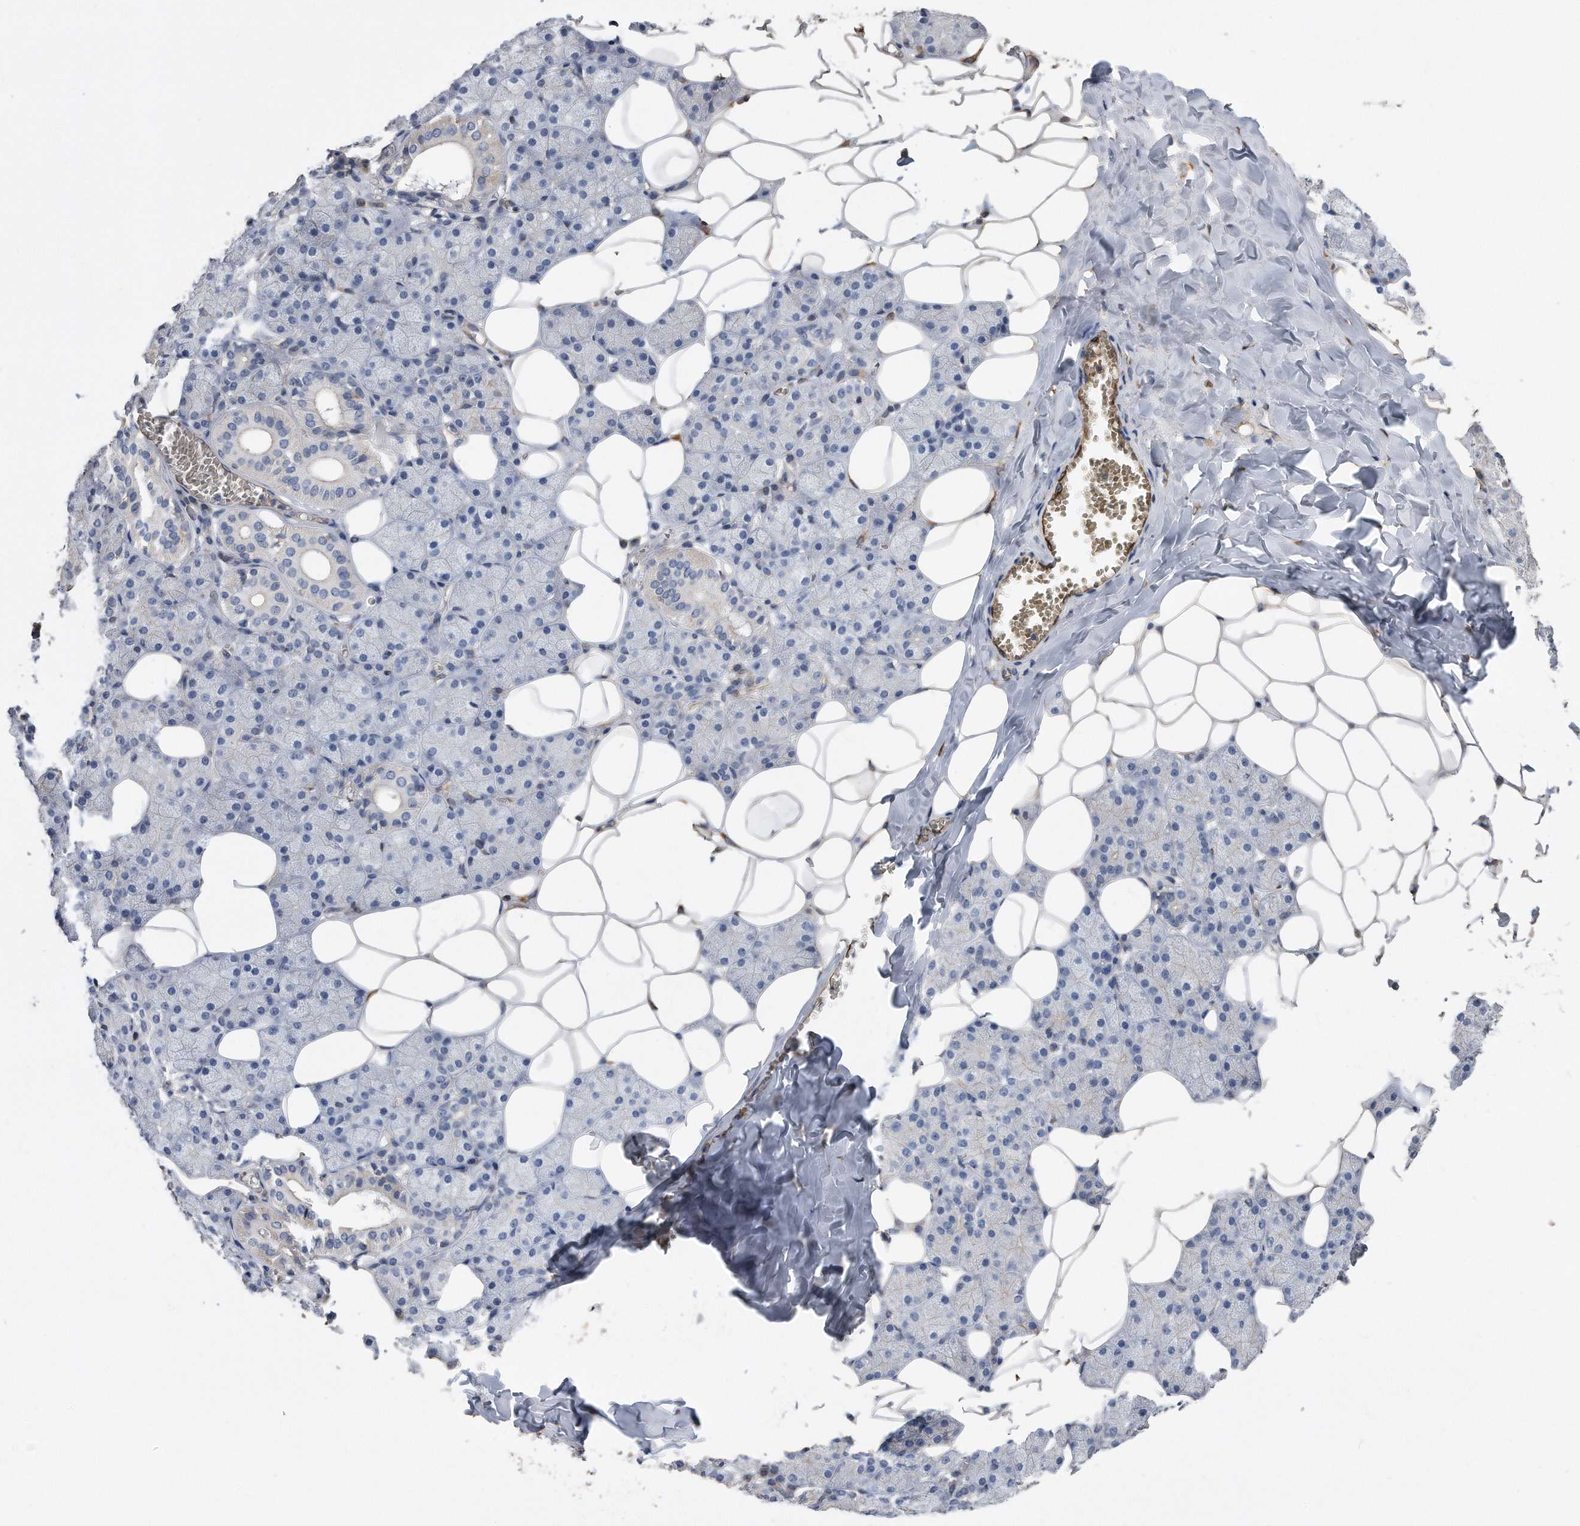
{"staining": {"intensity": "negative", "quantity": "none", "location": "none"}, "tissue": "salivary gland", "cell_type": "Glandular cells", "image_type": "normal", "snomed": [{"axis": "morphology", "description": "Normal tissue, NOS"}, {"axis": "topography", "description": "Salivary gland"}], "caption": "Unremarkable salivary gland was stained to show a protein in brown. There is no significant positivity in glandular cells. (DAB immunohistochemistry with hematoxylin counter stain).", "gene": "GPC1", "patient": {"sex": "female", "age": 33}}